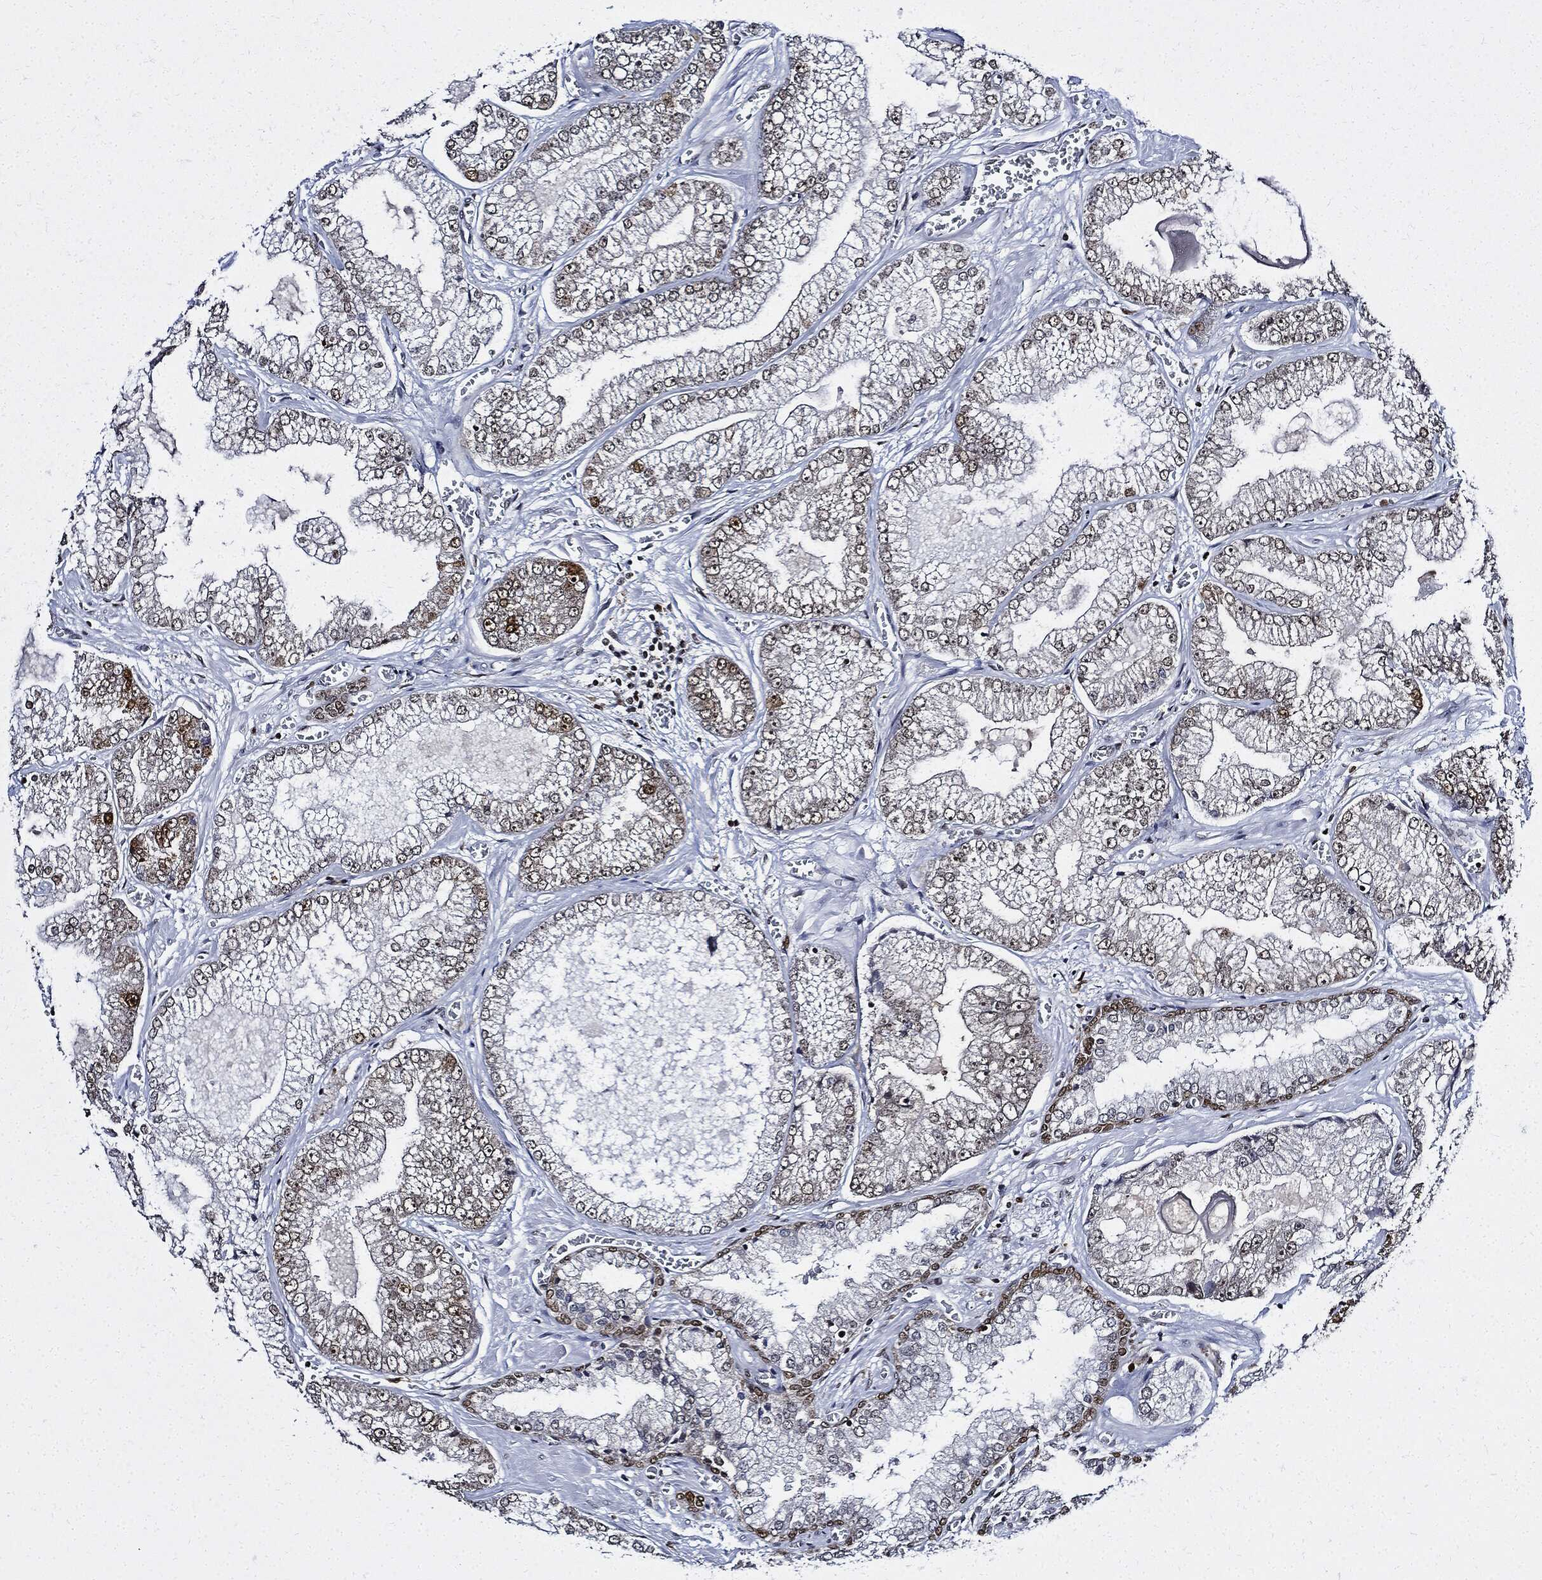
{"staining": {"intensity": "moderate", "quantity": "25%-75%", "location": "nuclear"}, "tissue": "prostate cancer", "cell_type": "Tumor cells", "image_type": "cancer", "snomed": [{"axis": "morphology", "description": "Adenocarcinoma, Low grade"}, {"axis": "topography", "description": "Prostate"}], "caption": "The micrograph exhibits staining of prostate cancer, revealing moderate nuclear protein expression (brown color) within tumor cells.", "gene": "PCNA", "patient": {"sex": "male", "age": 57}}